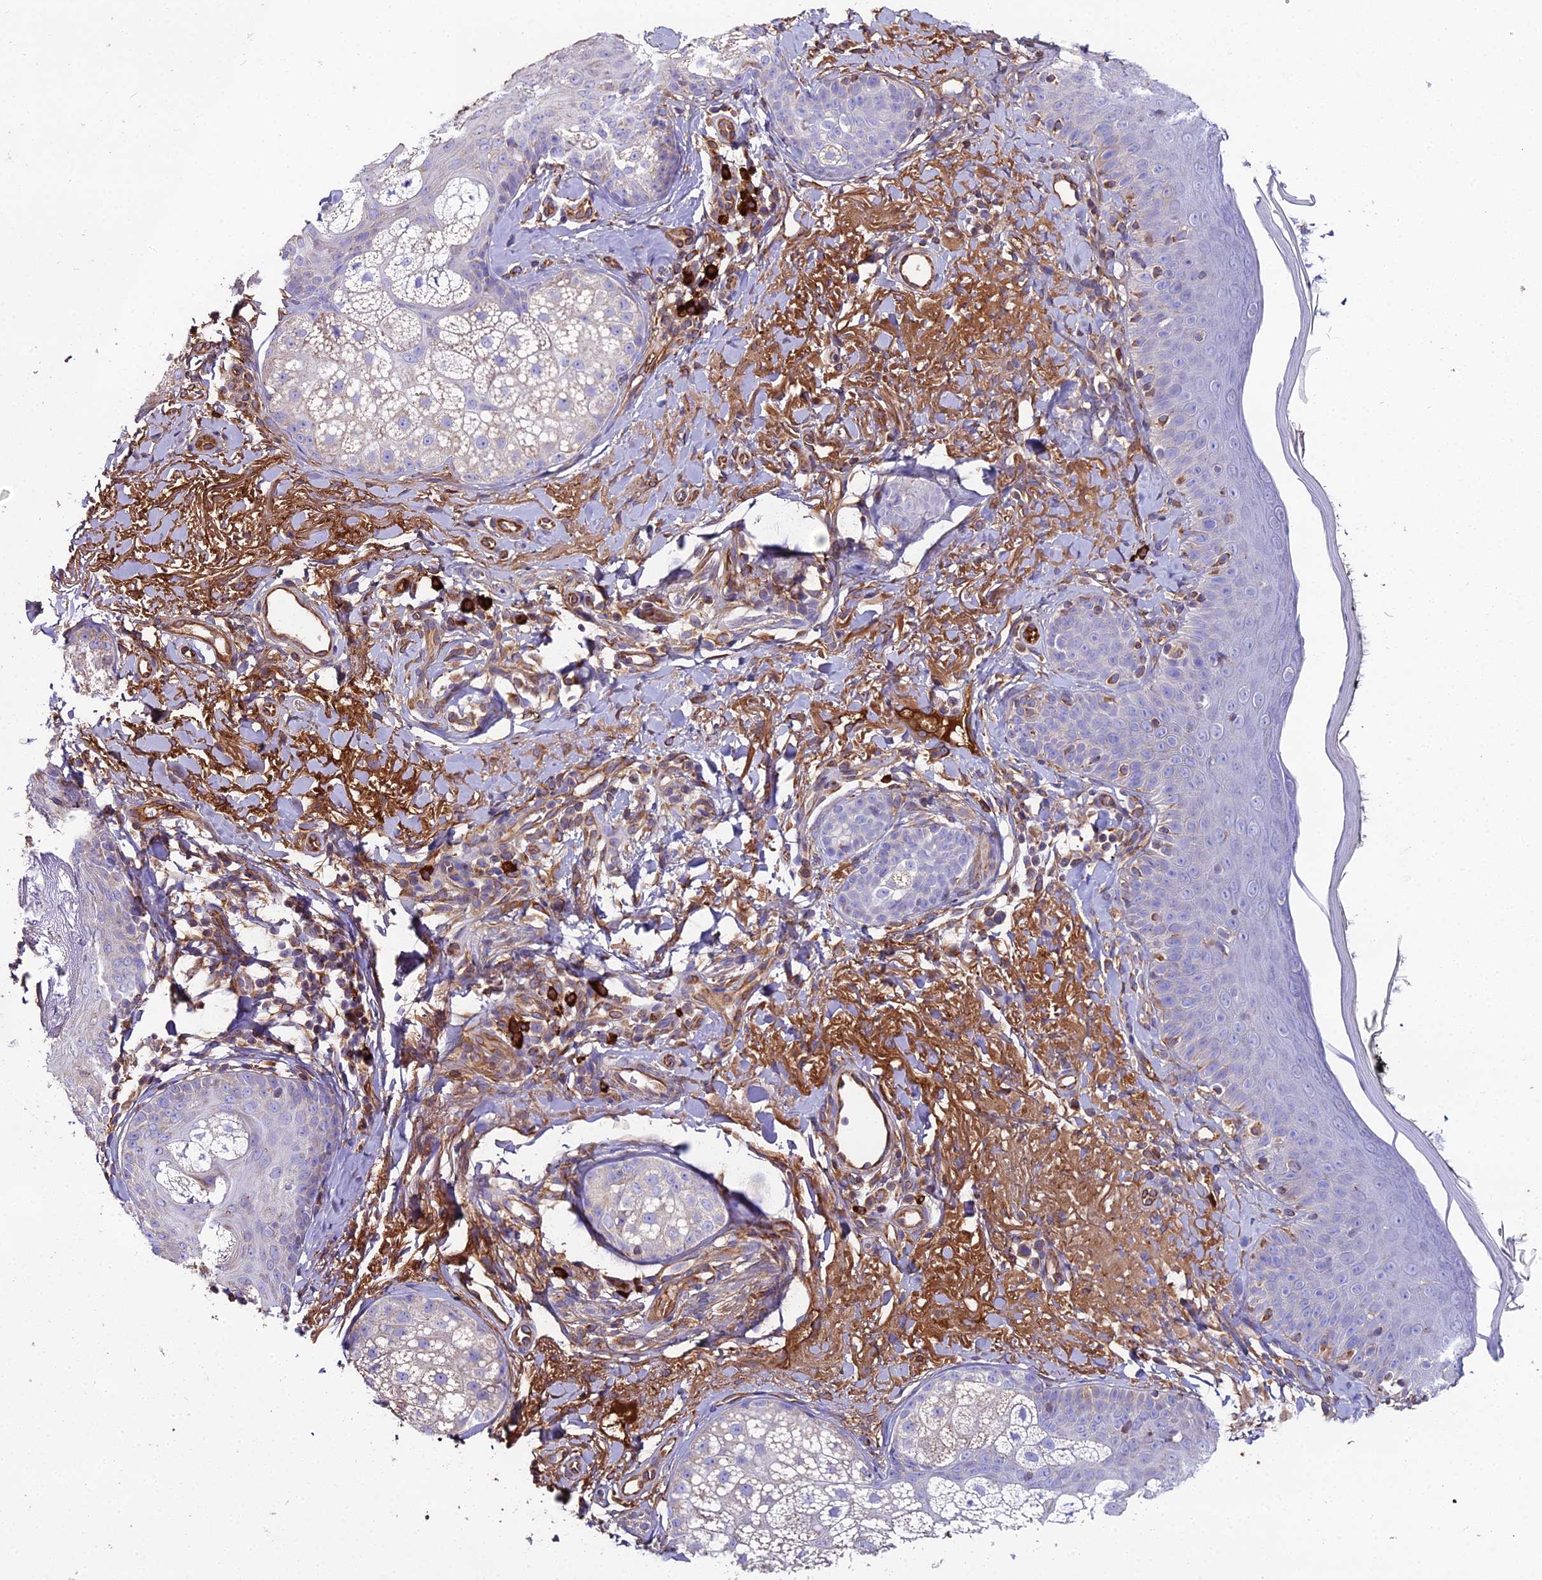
{"staining": {"intensity": "moderate", "quantity": ">75%", "location": "cytoplasmic/membranous"}, "tissue": "skin", "cell_type": "Fibroblasts", "image_type": "normal", "snomed": [{"axis": "morphology", "description": "Normal tissue, NOS"}, {"axis": "topography", "description": "Skin"}], "caption": "Immunohistochemical staining of normal skin demonstrates moderate cytoplasmic/membranous protein expression in approximately >75% of fibroblasts.", "gene": "BEX4", "patient": {"sex": "male", "age": 57}}